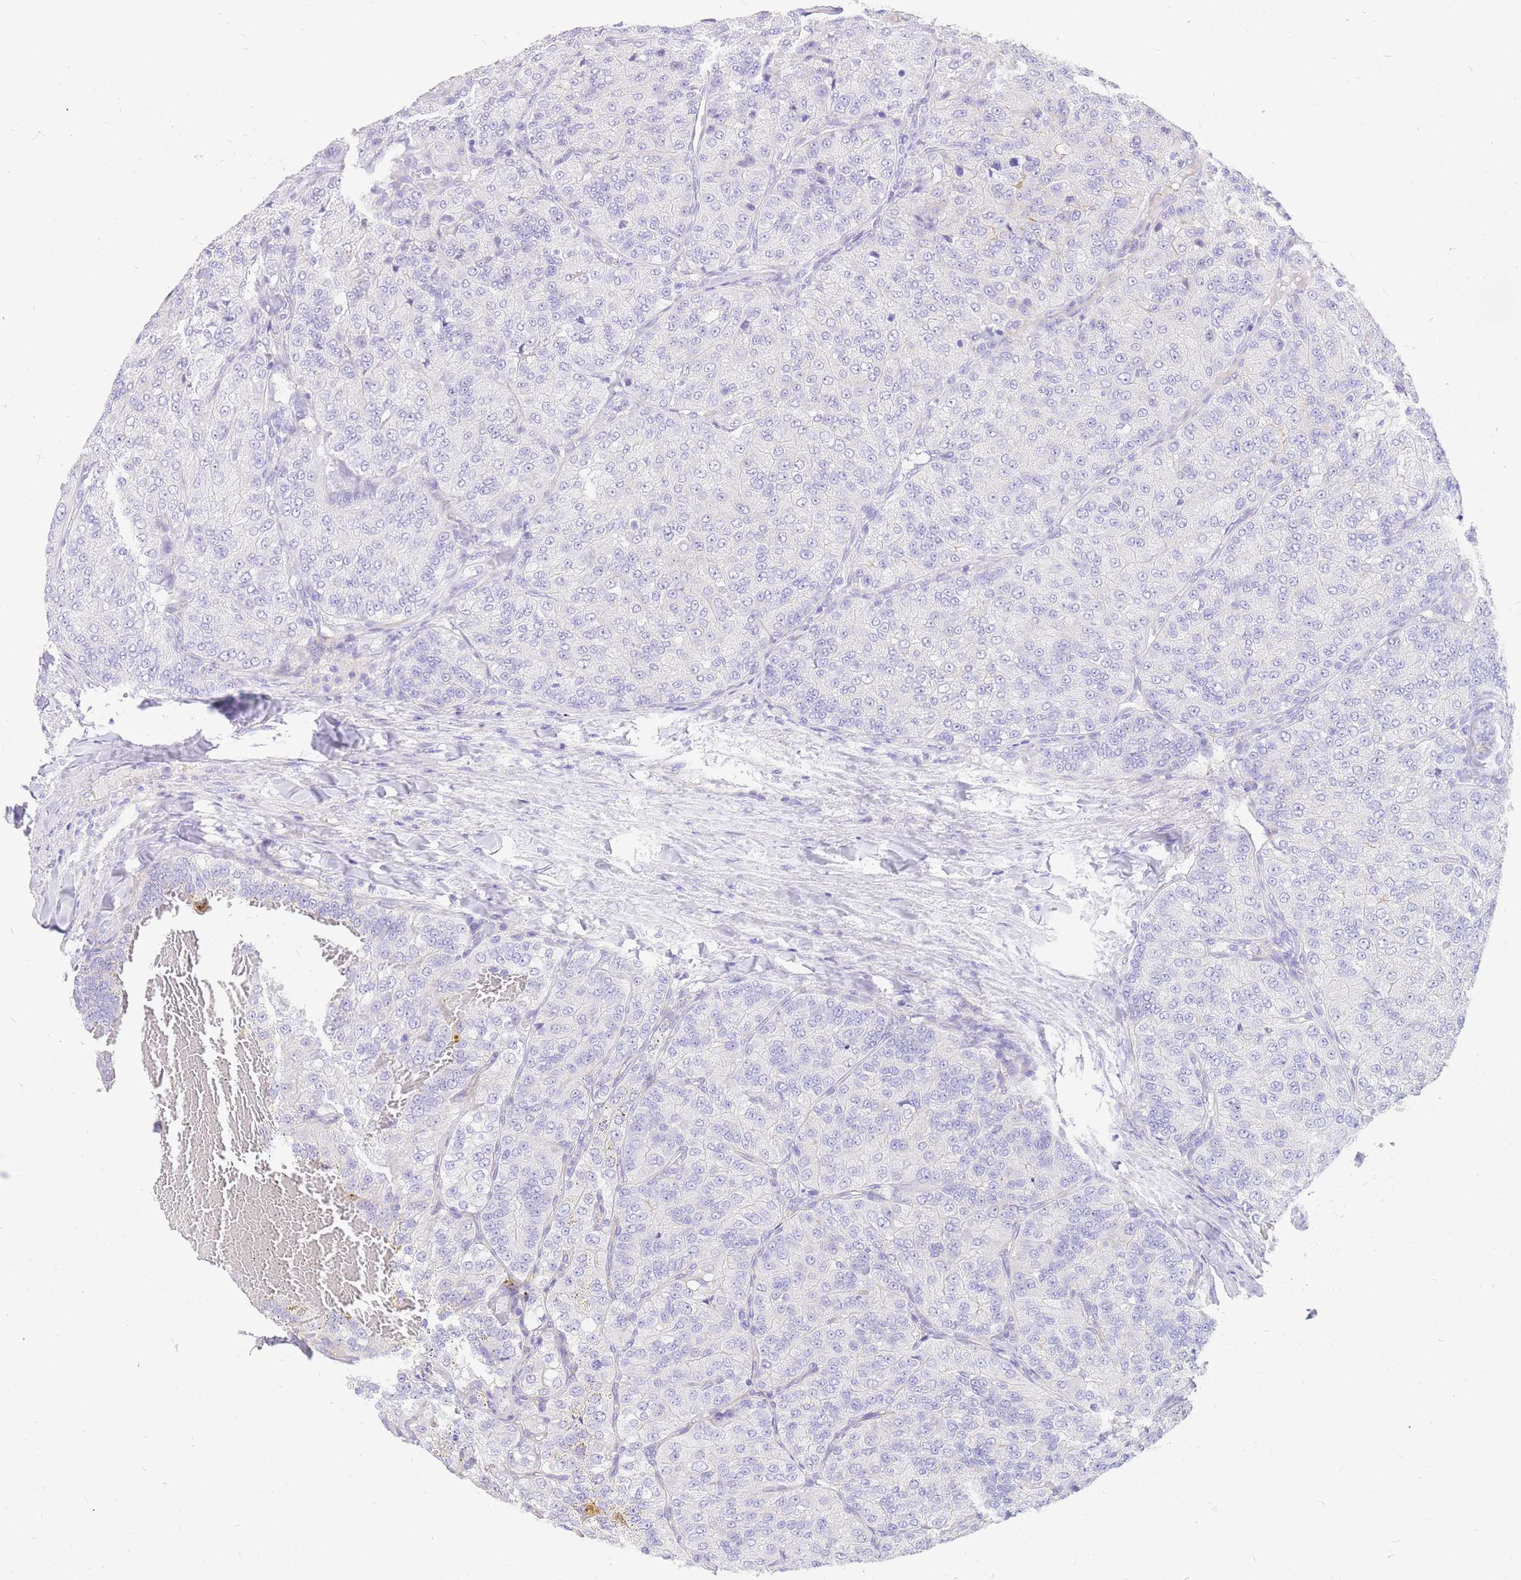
{"staining": {"intensity": "negative", "quantity": "none", "location": "none"}, "tissue": "renal cancer", "cell_type": "Tumor cells", "image_type": "cancer", "snomed": [{"axis": "morphology", "description": "Adenocarcinoma, NOS"}, {"axis": "topography", "description": "Kidney"}], "caption": "This is a histopathology image of immunohistochemistry (IHC) staining of renal adenocarcinoma, which shows no positivity in tumor cells. The staining is performed using DAB brown chromogen with nuclei counter-stained in using hematoxylin.", "gene": "UPK1A", "patient": {"sex": "female", "age": 63}}